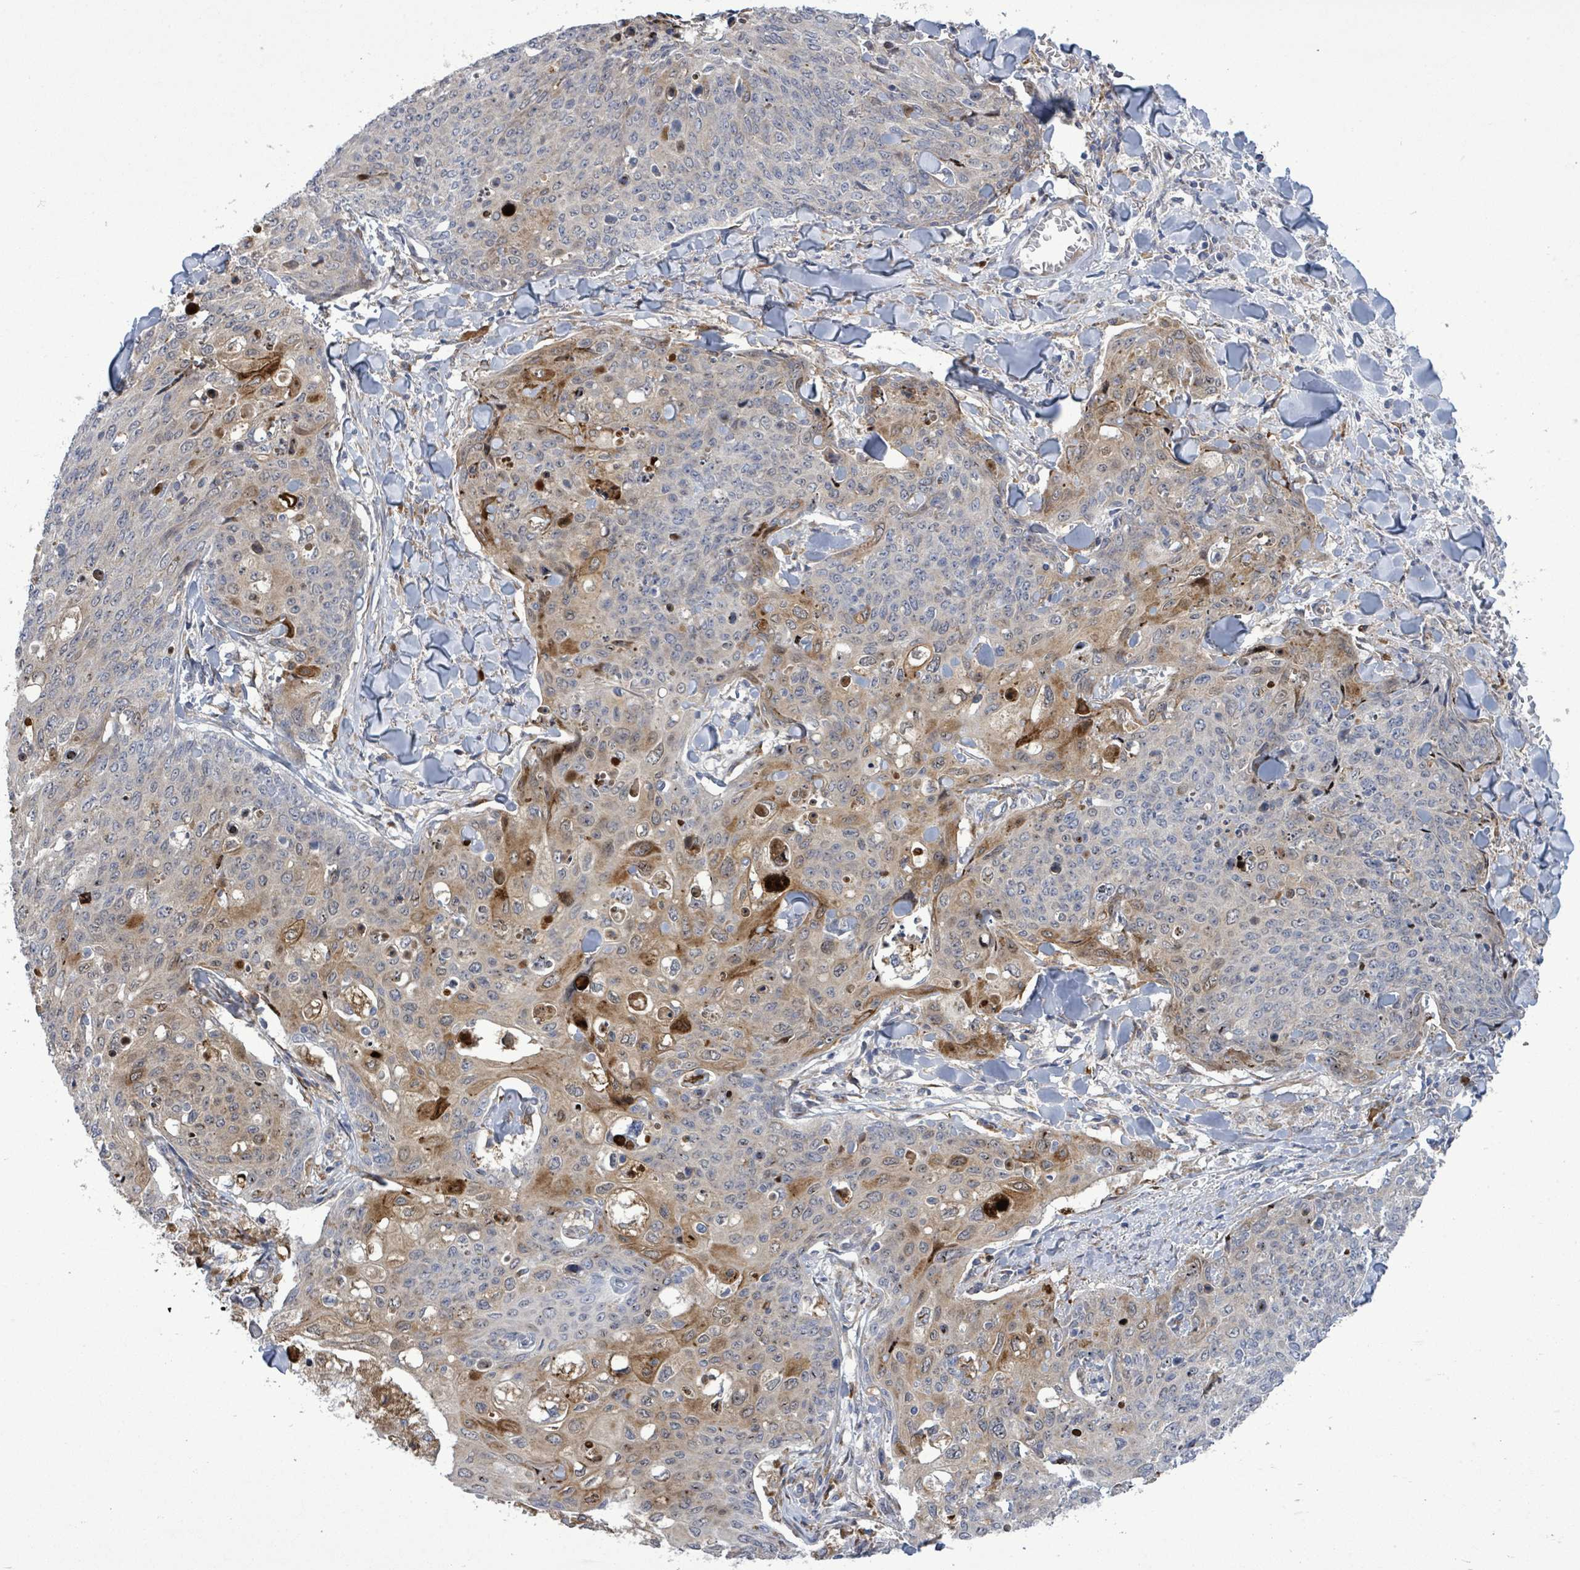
{"staining": {"intensity": "moderate", "quantity": "<25%", "location": "cytoplasmic/membranous"}, "tissue": "skin cancer", "cell_type": "Tumor cells", "image_type": "cancer", "snomed": [{"axis": "morphology", "description": "Squamous cell carcinoma, NOS"}, {"axis": "topography", "description": "Skin"}, {"axis": "topography", "description": "Vulva"}], "caption": "Tumor cells show low levels of moderate cytoplasmic/membranous staining in about <25% of cells in skin cancer (squamous cell carcinoma).", "gene": "SAR1A", "patient": {"sex": "female", "age": 85}}